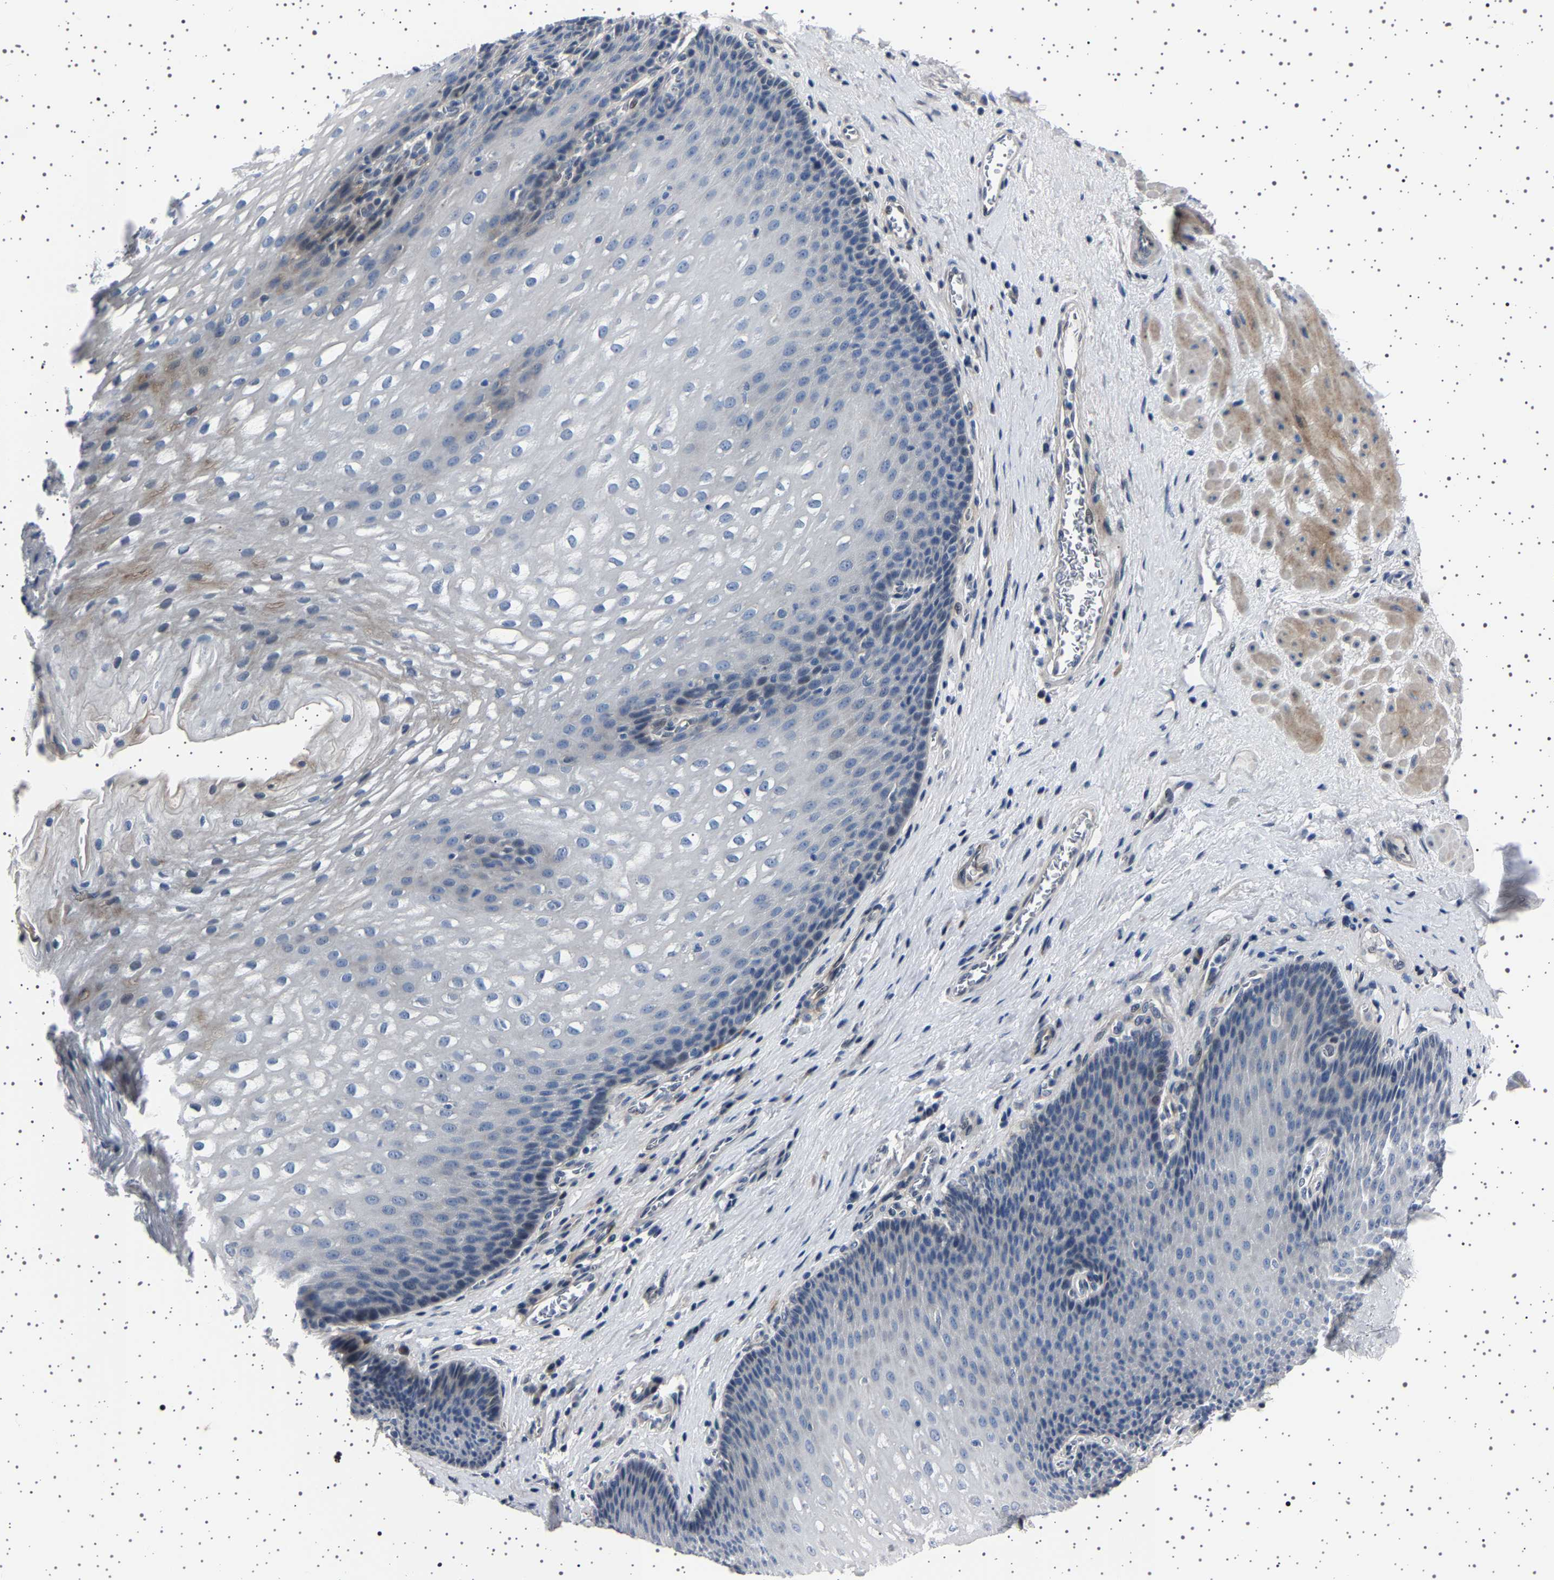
{"staining": {"intensity": "weak", "quantity": "<25%", "location": "cytoplasmic/membranous"}, "tissue": "esophagus", "cell_type": "Squamous epithelial cells", "image_type": "normal", "snomed": [{"axis": "morphology", "description": "Normal tissue, NOS"}, {"axis": "topography", "description": "Esophagus"}], "caption": "A histopathology image of esophagus stained for a protein exhibits no brown staining in squamous epithelial cells.", "gene": "PAK5", "patient": {"sex": "male", "age": 48}}